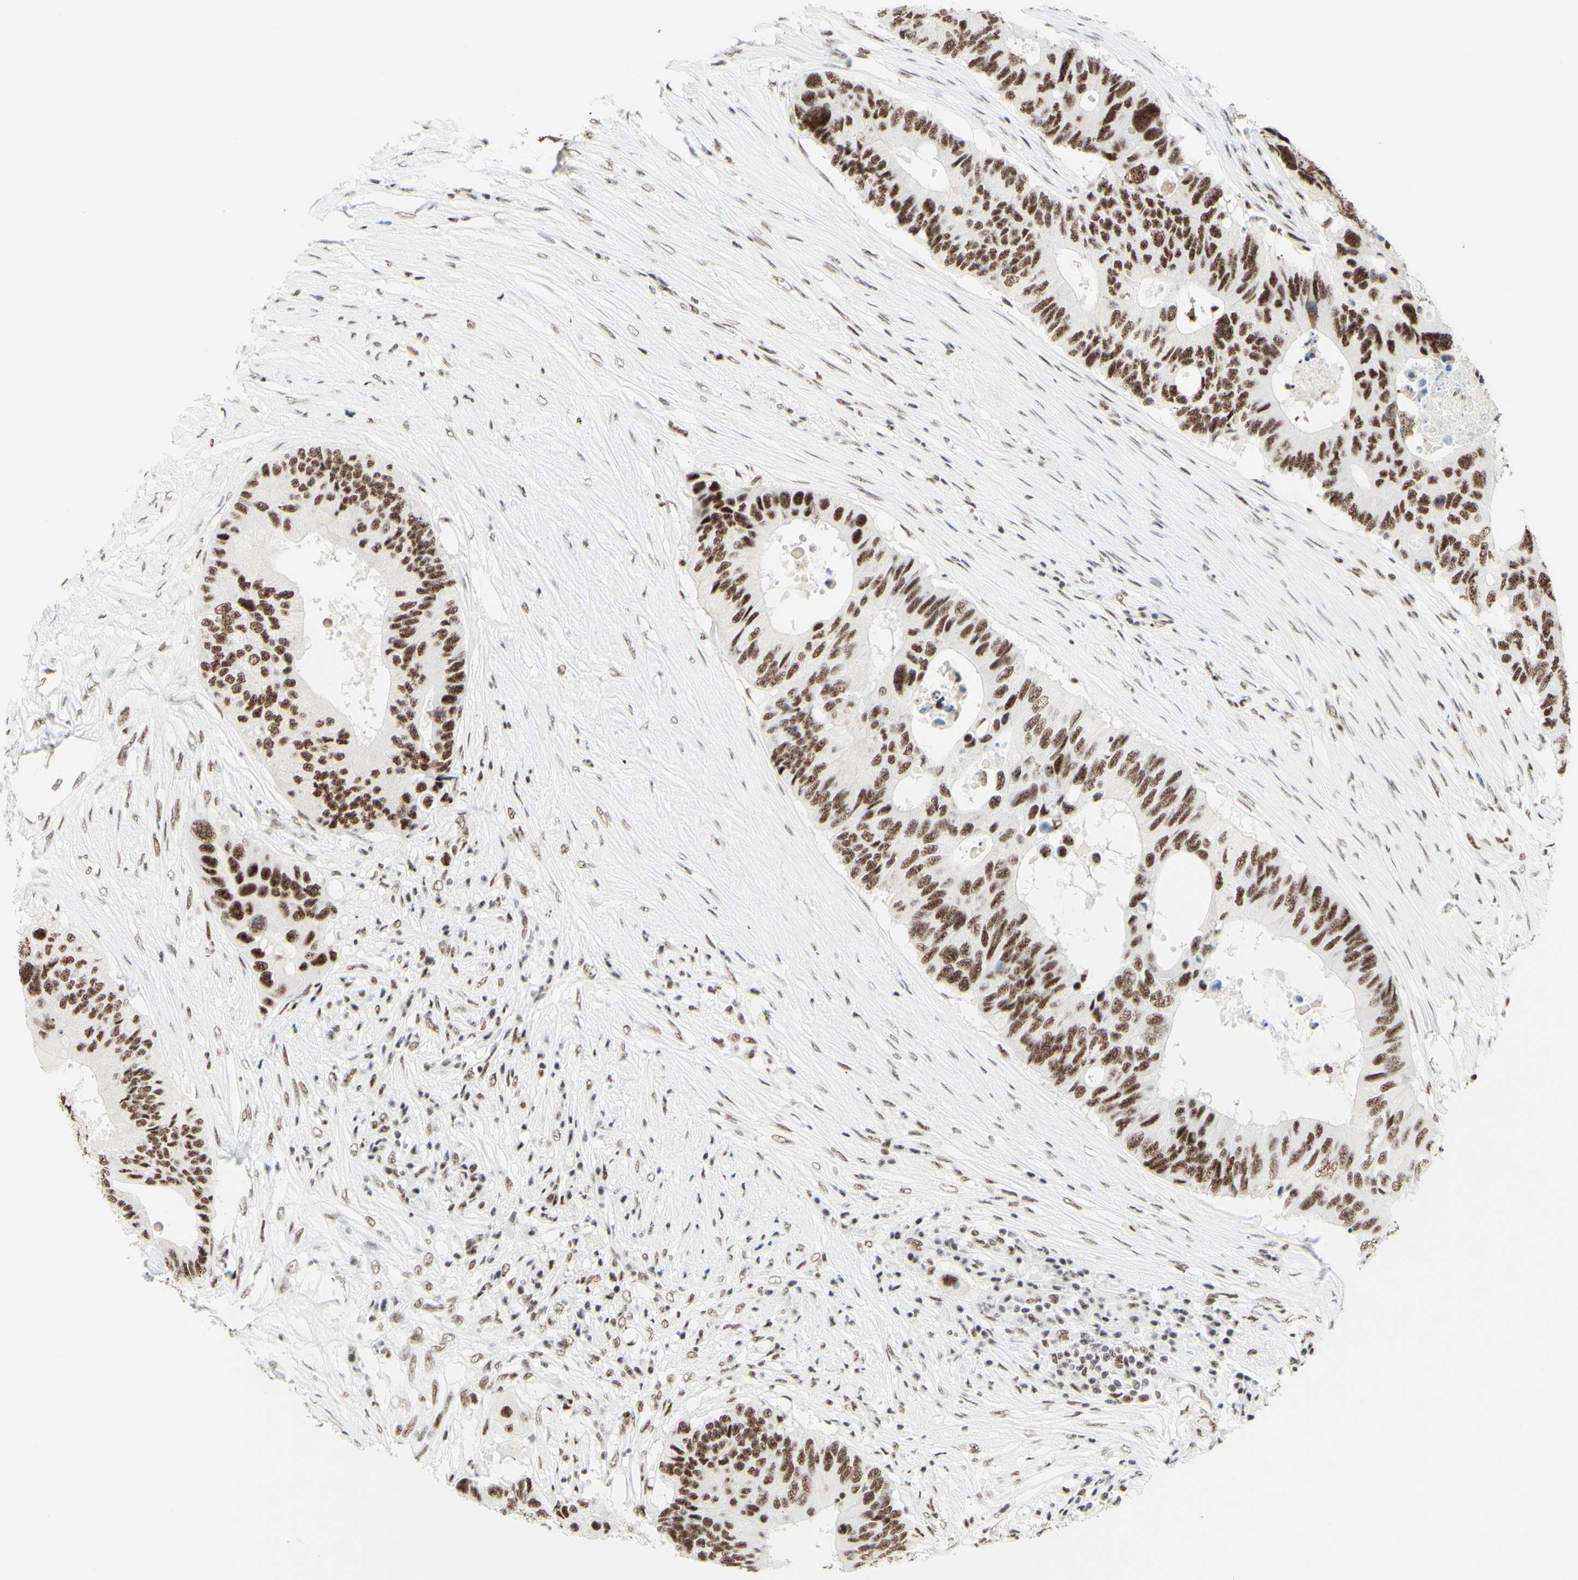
{"staining": {"intensity": "moderate", "quantity": ">75%", "location": "nuclear"}, "tissue": "colorectal cancer", "cell_type": "Tumor cells", "image_type": "cancer", "snomed": [{"axis": "morphology", "description": "Adenocarcinoma, NOS"}, {"axis": "topography", "description": "Colon"}], "caption": "Brown immunohistochemical staining in human adenocarcinoma (colorectal) shows moderate nuclear staining in about >75% of tumor cells. Using DAB (brown) and hematoxylin (blue) stains, captured at high magnification using brightfield microscopy.", "gene": "WTAP", "patient": {"sex": "male", "age": 71}}